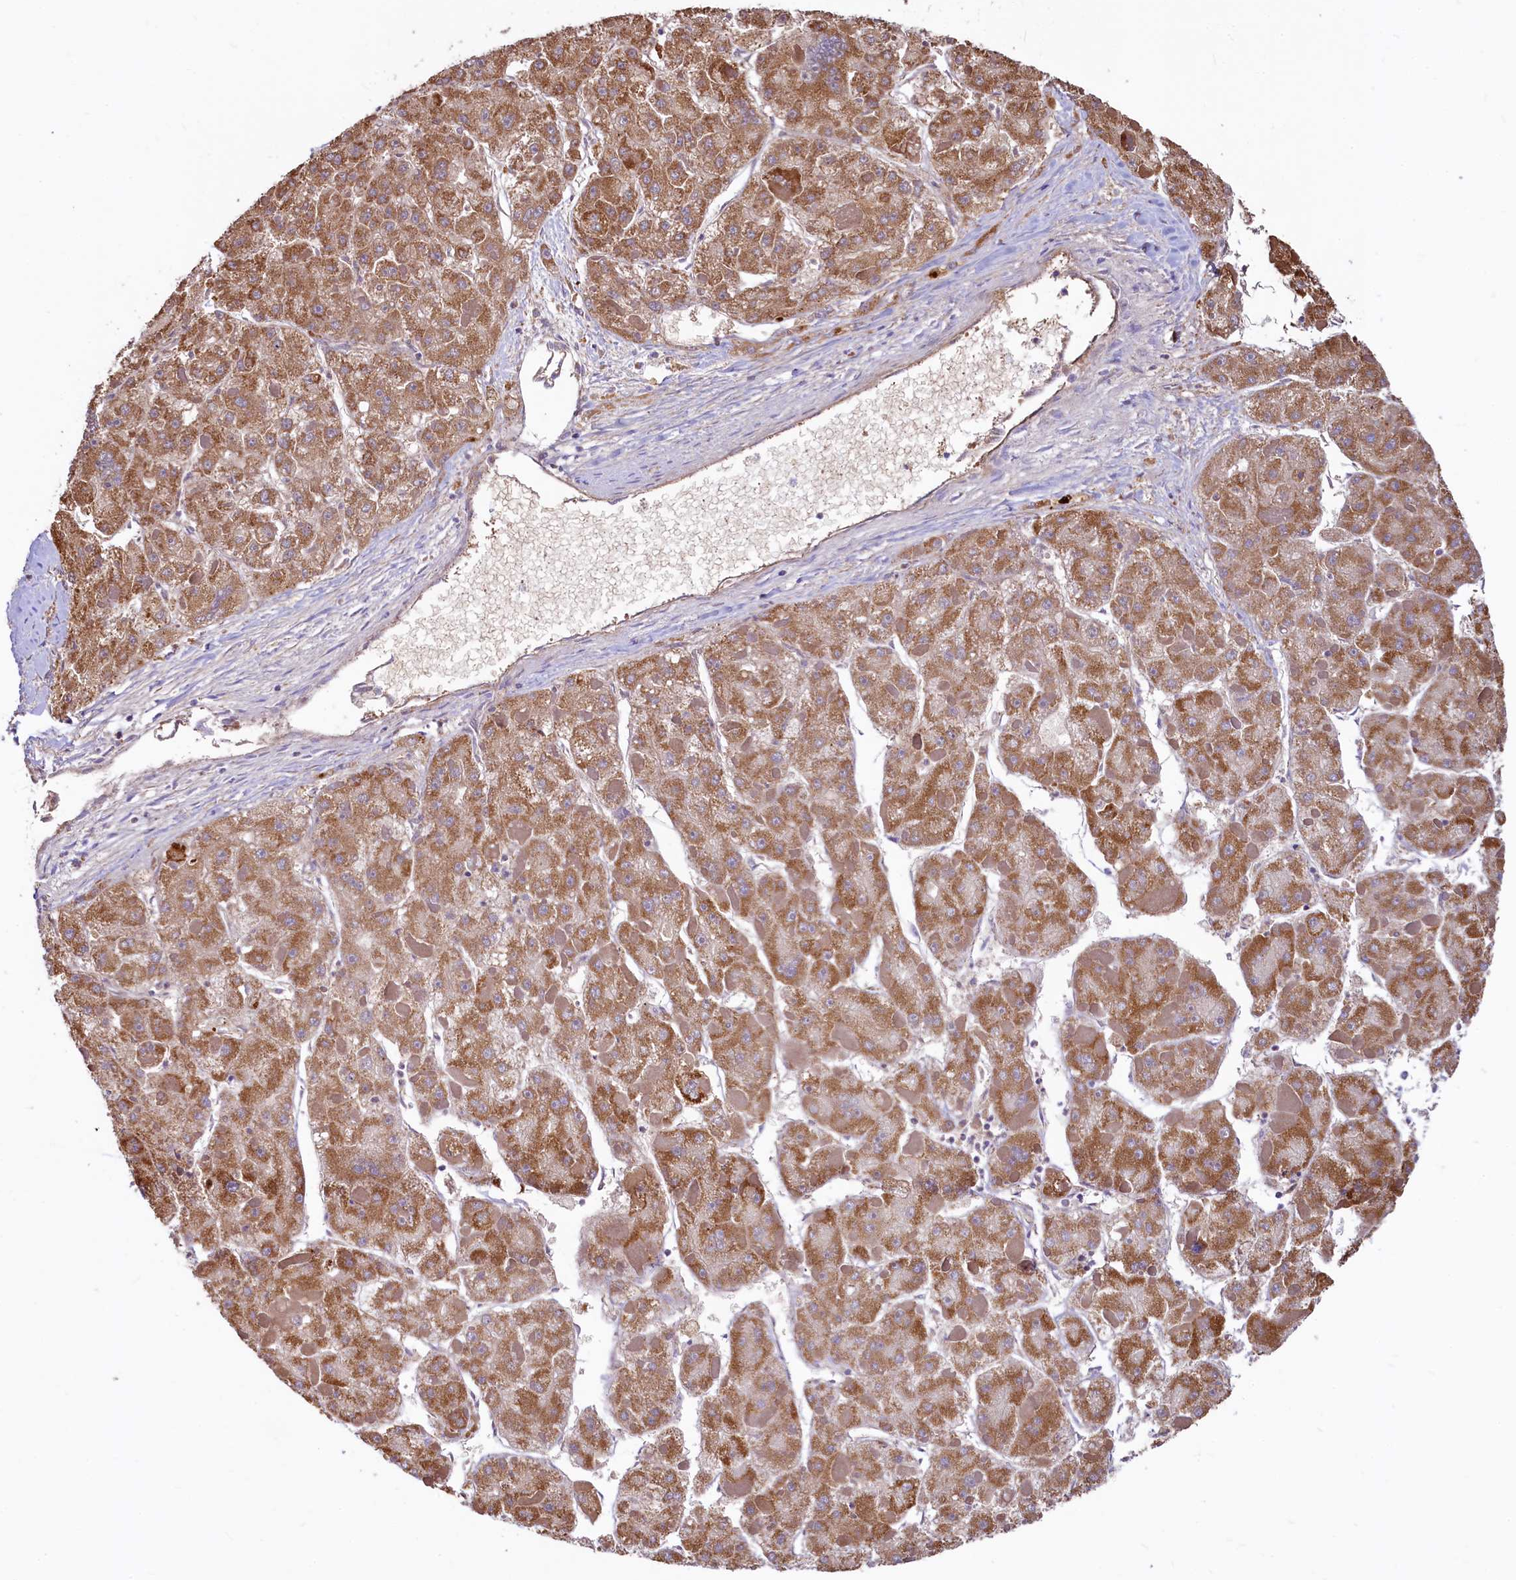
{"staining": {"intensity": "moderate", "quantity": ">75%", "location": "cytoplasmic/membranous"}, "tissue": "liver cancer", "cell_type": "Tumor cells", "image_type": "cancer", "snomed": [{"axis": "morphology", "description": "Carcinoma, Hepatocellular, NOS"}, {"axis": "topography", "description": "Liver"}], "caption": "Immunohistochemical staining of human liver cancer (hepatocellular carcinoma) exhibits medium levels of moderate cytoplasmic/membranous protein positivity in approximately >75% of tumor cells. (Brightfield microscopy of DAB IHC at high magnification).", "gene": "VWCE", "patient": {"sex": "female", "age": 73}}